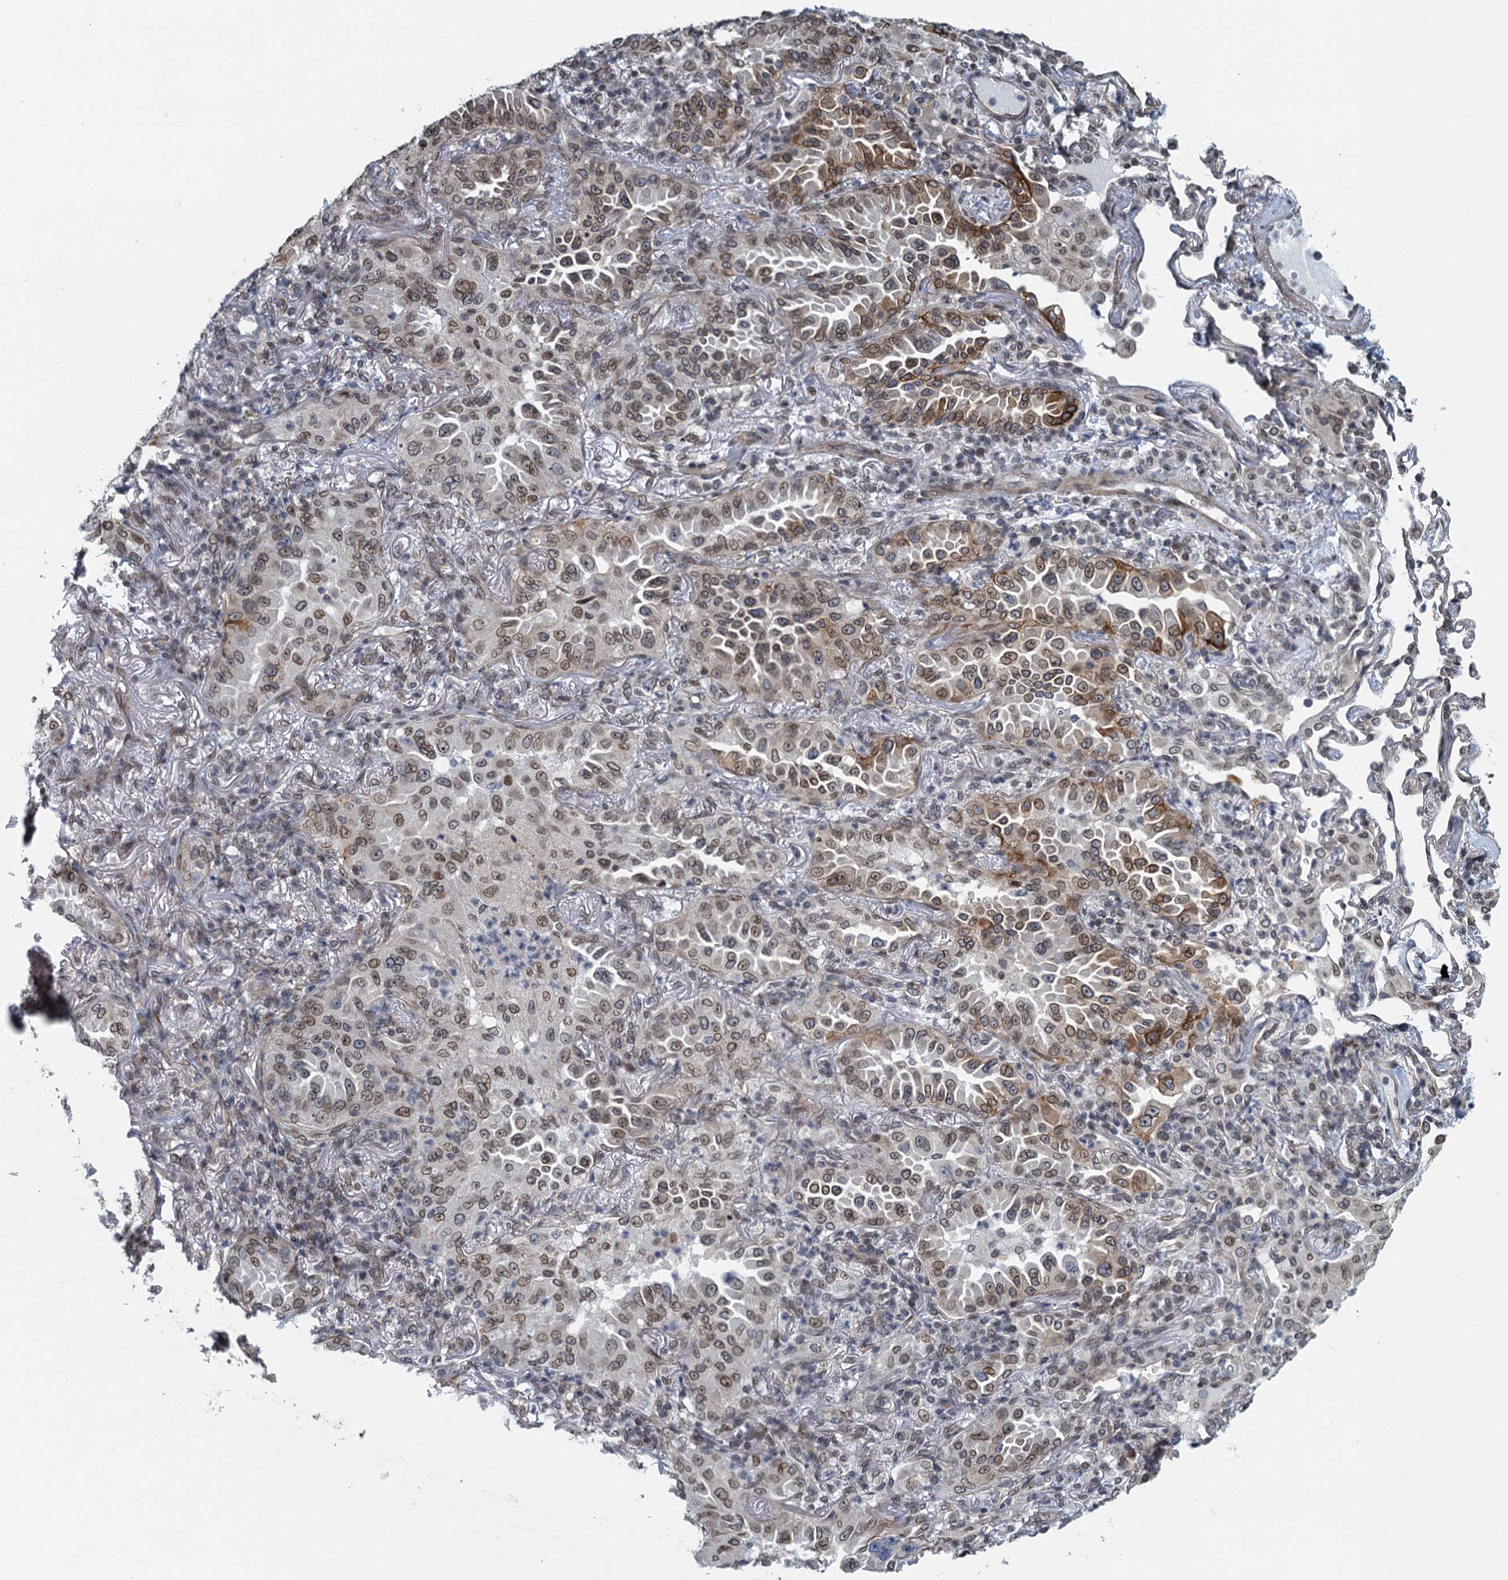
{"staining": {"intensity": "weak", "quantity": ">75%", "location": "cytoplasmic/membranous,nuclear"}, "tissue": "lung cancer", "cell_type": "Tumor cells", "image_type": "cancer", "snomed": [{"axis": "morphology", "description": "Adenocarcinoma, NOS"}, {"axis": "topography", "description": "Lung"}], "caption": "Protein staining by immunohistochemistry (IHC) demonstrates weak cytoplasmic/membranous and nuclear positivity in about >75% of tumor cells in adenocarcinoma (lung). (DAB (3,3'-diaminobenzidine) IHC, brown staining for protein, blue staining for nuclei).", "gene": "CCDC34", "patient": {"sex": "female", "age": 69}}